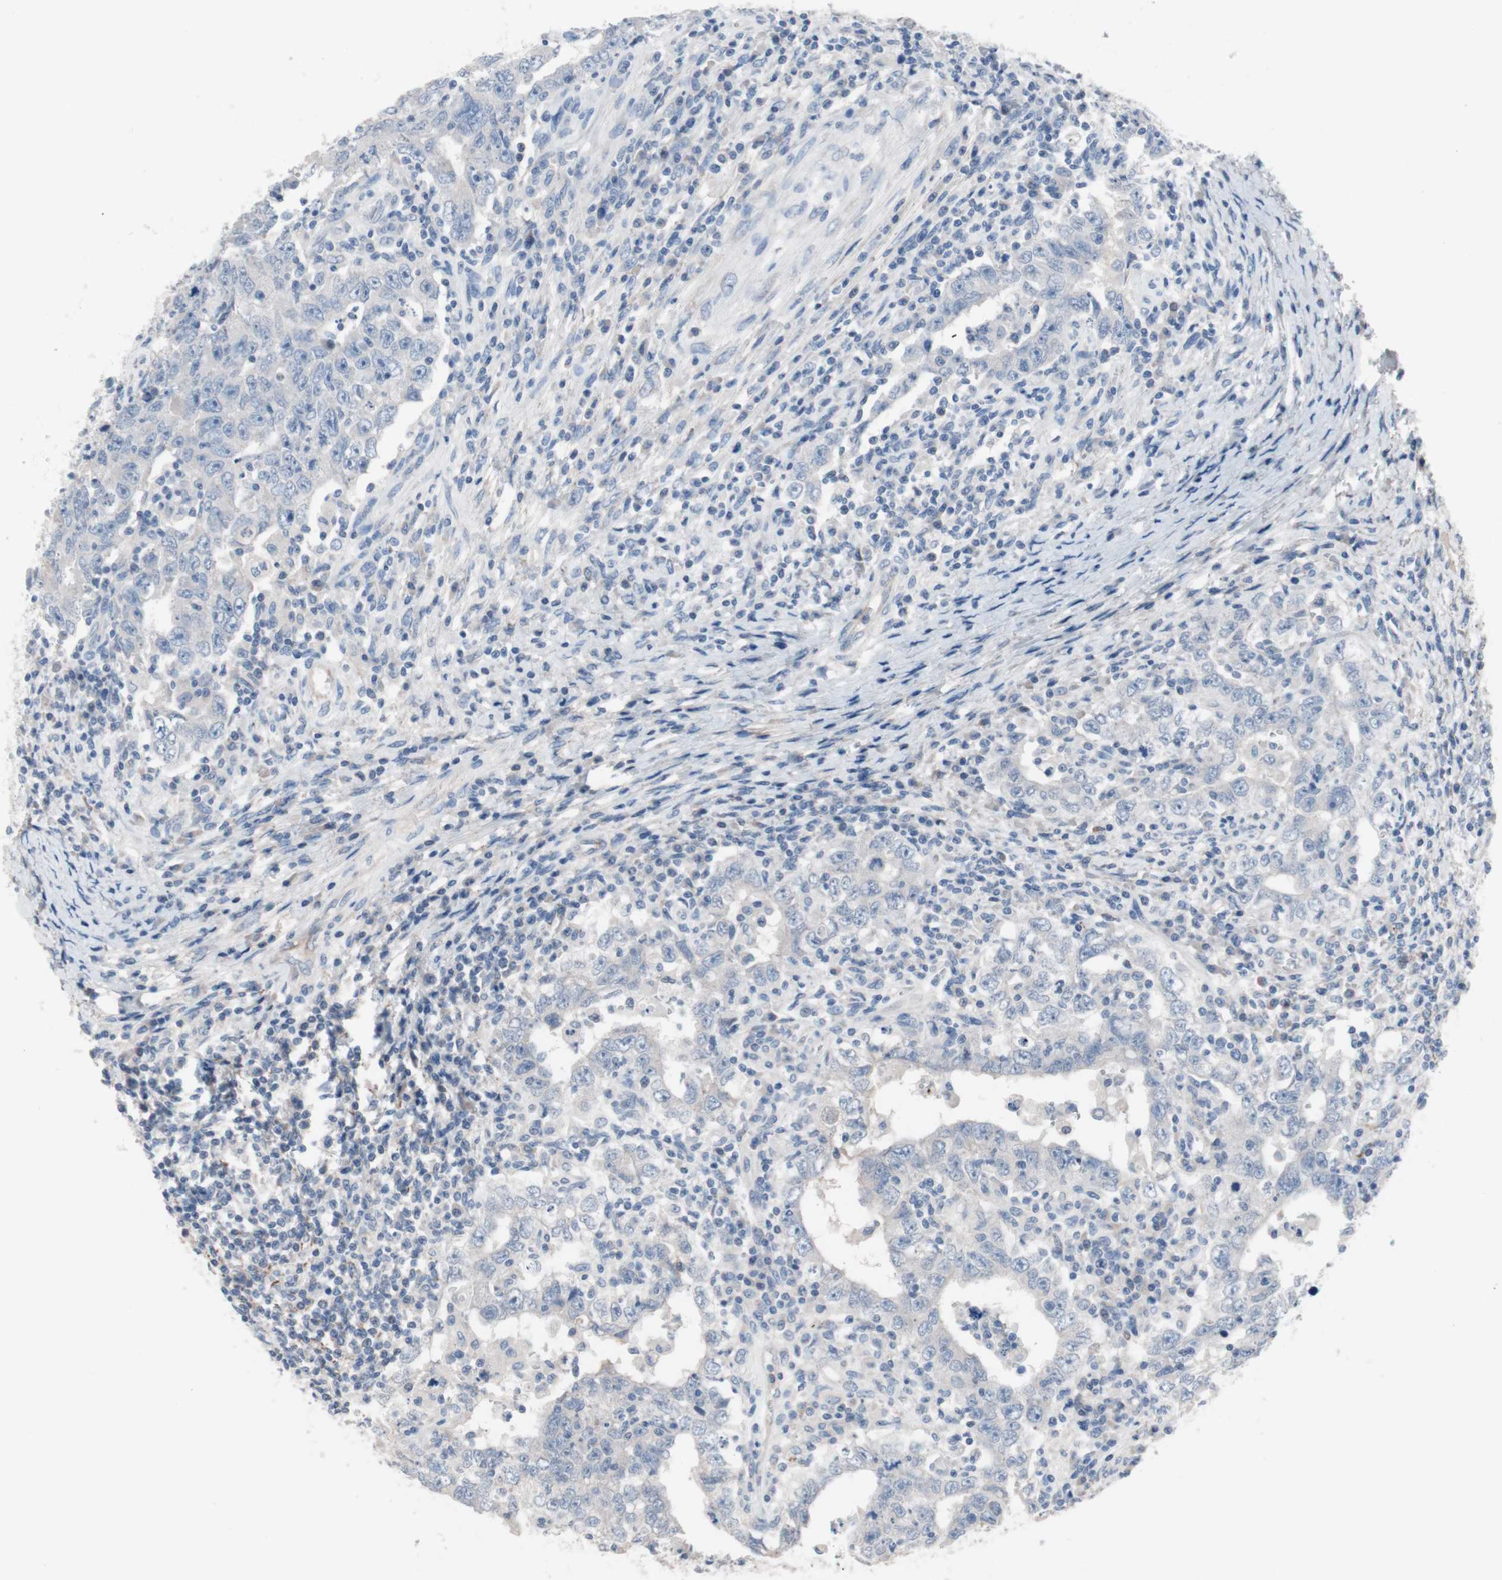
{"staining": {"intensity": "negative", "quantity": "none", "location": "none"}, "tissue": "testis cancer", "cell_type": "Tumor cells", "image_type": "cancer", "snomed": [{"axis": "morphology", "description": "Carcinoma, Embryonal, NOS"}, {"axis": "topography", "description": "Testis"}], "caption": "Tumor cells show no significant protein expression in testis cancer (embryonal carcinoma).", "gene": "ULBP1", "patient": {"sex": "male", "age": 26}}